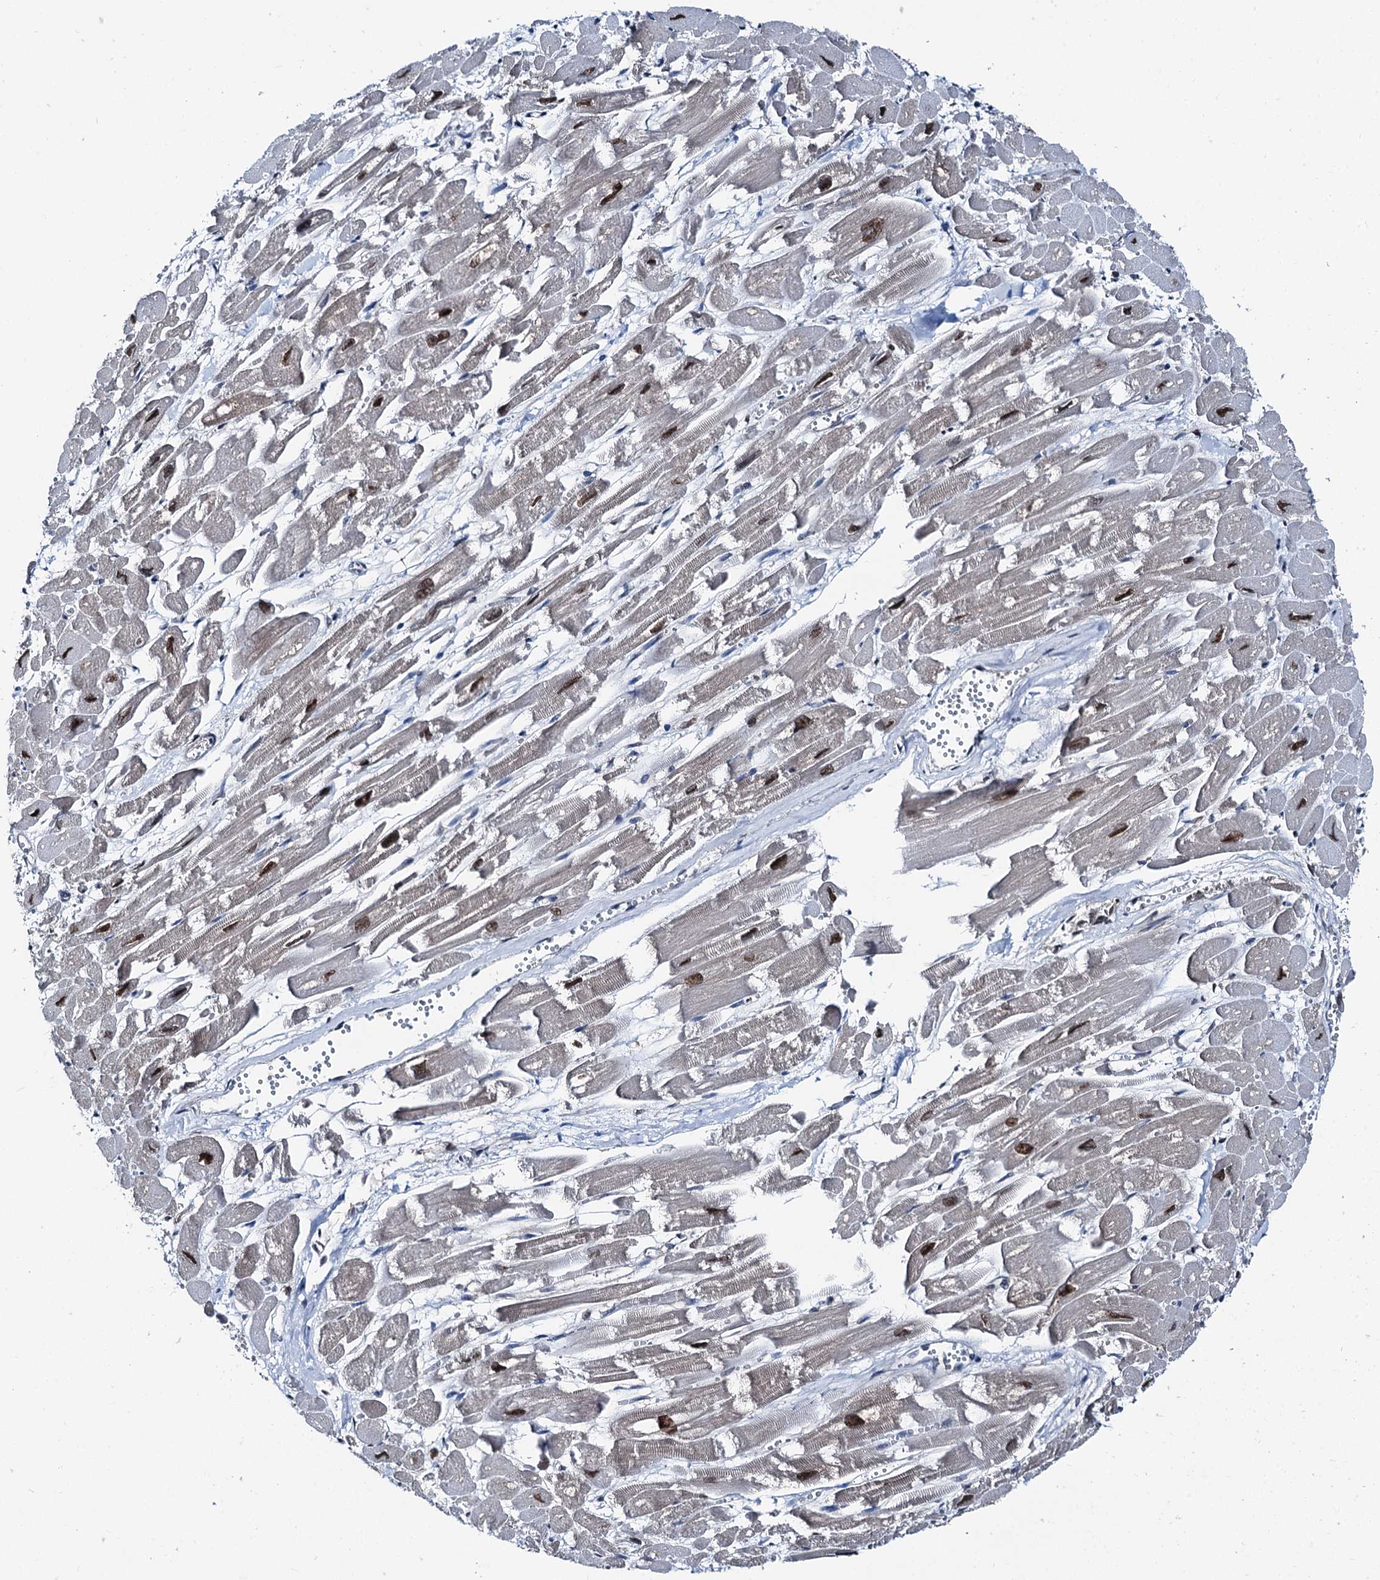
{"staining": {"intensity": "moderate", "quantity": ">75%", "location": "nuclear"}, "tissue": "heart muscle", "cell_type": "Cardiomyocytes", "image_type": "normal", "snomed": [{"axis": "morphology", "description": "Normal tissue, NOS"}, {"axis": "topography", "description": "Heart"}], "caption": "Moderate nuclear staining is identified in approximately >75% of cardiomyocytes in benign heart muscle.", "gene": "PSMD13", "patient": {"sex": "male", "age": 54}}